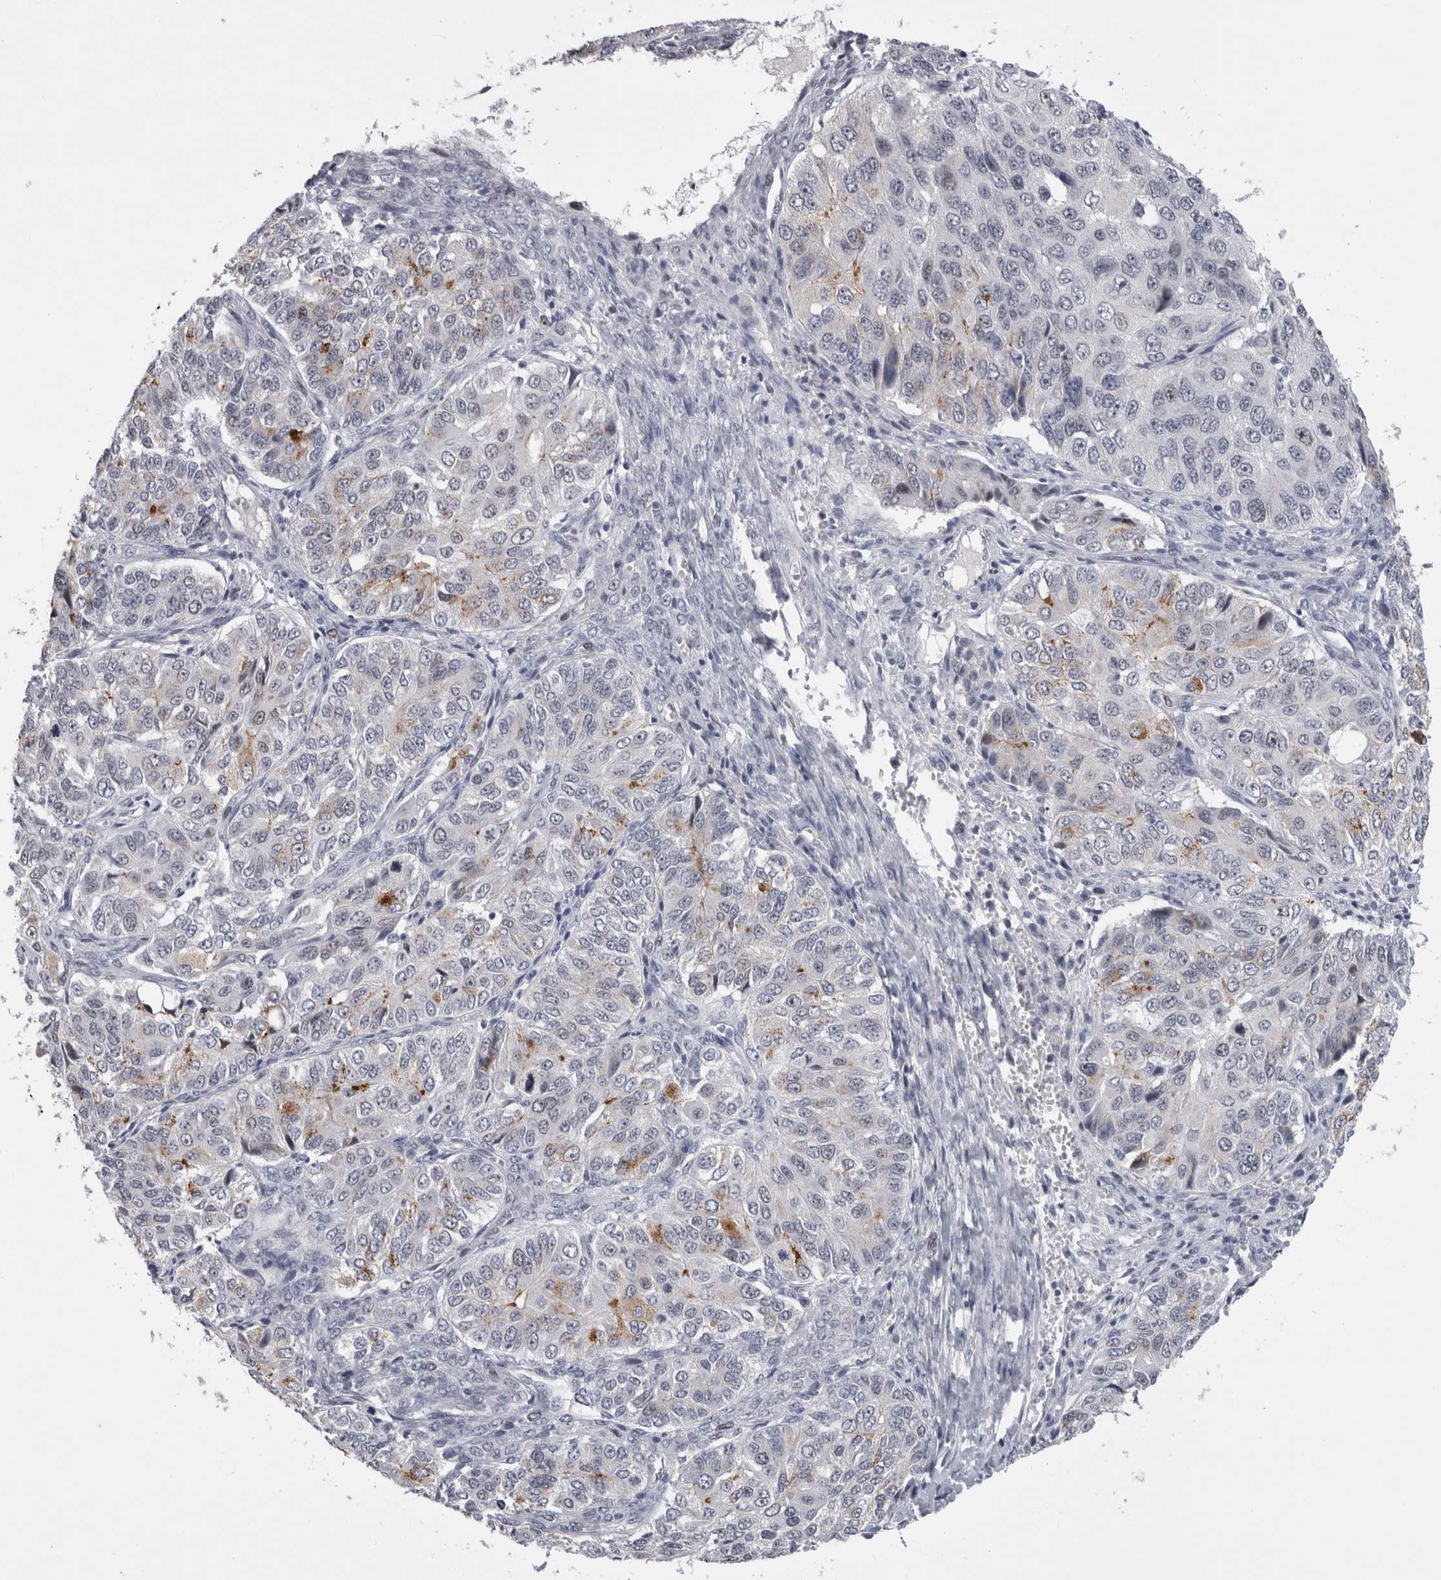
{"staining": {"intensity": "negative", "quantity": "none", "location": "none"}, "tissue": "ovarian cancer", "cell_type": "Tumor cells", "image_type": "cancer", "snomed": [{"axis": "morphology", "description": "Carcinoma, endometroid"}, {"axis": "topography", "description": "Ovary"}], "caption": "Tumor cells show no significant protein staining in ovarian cancer.", "gene": "KIF18B", "patient": {"sex": "female", "age": 51}}